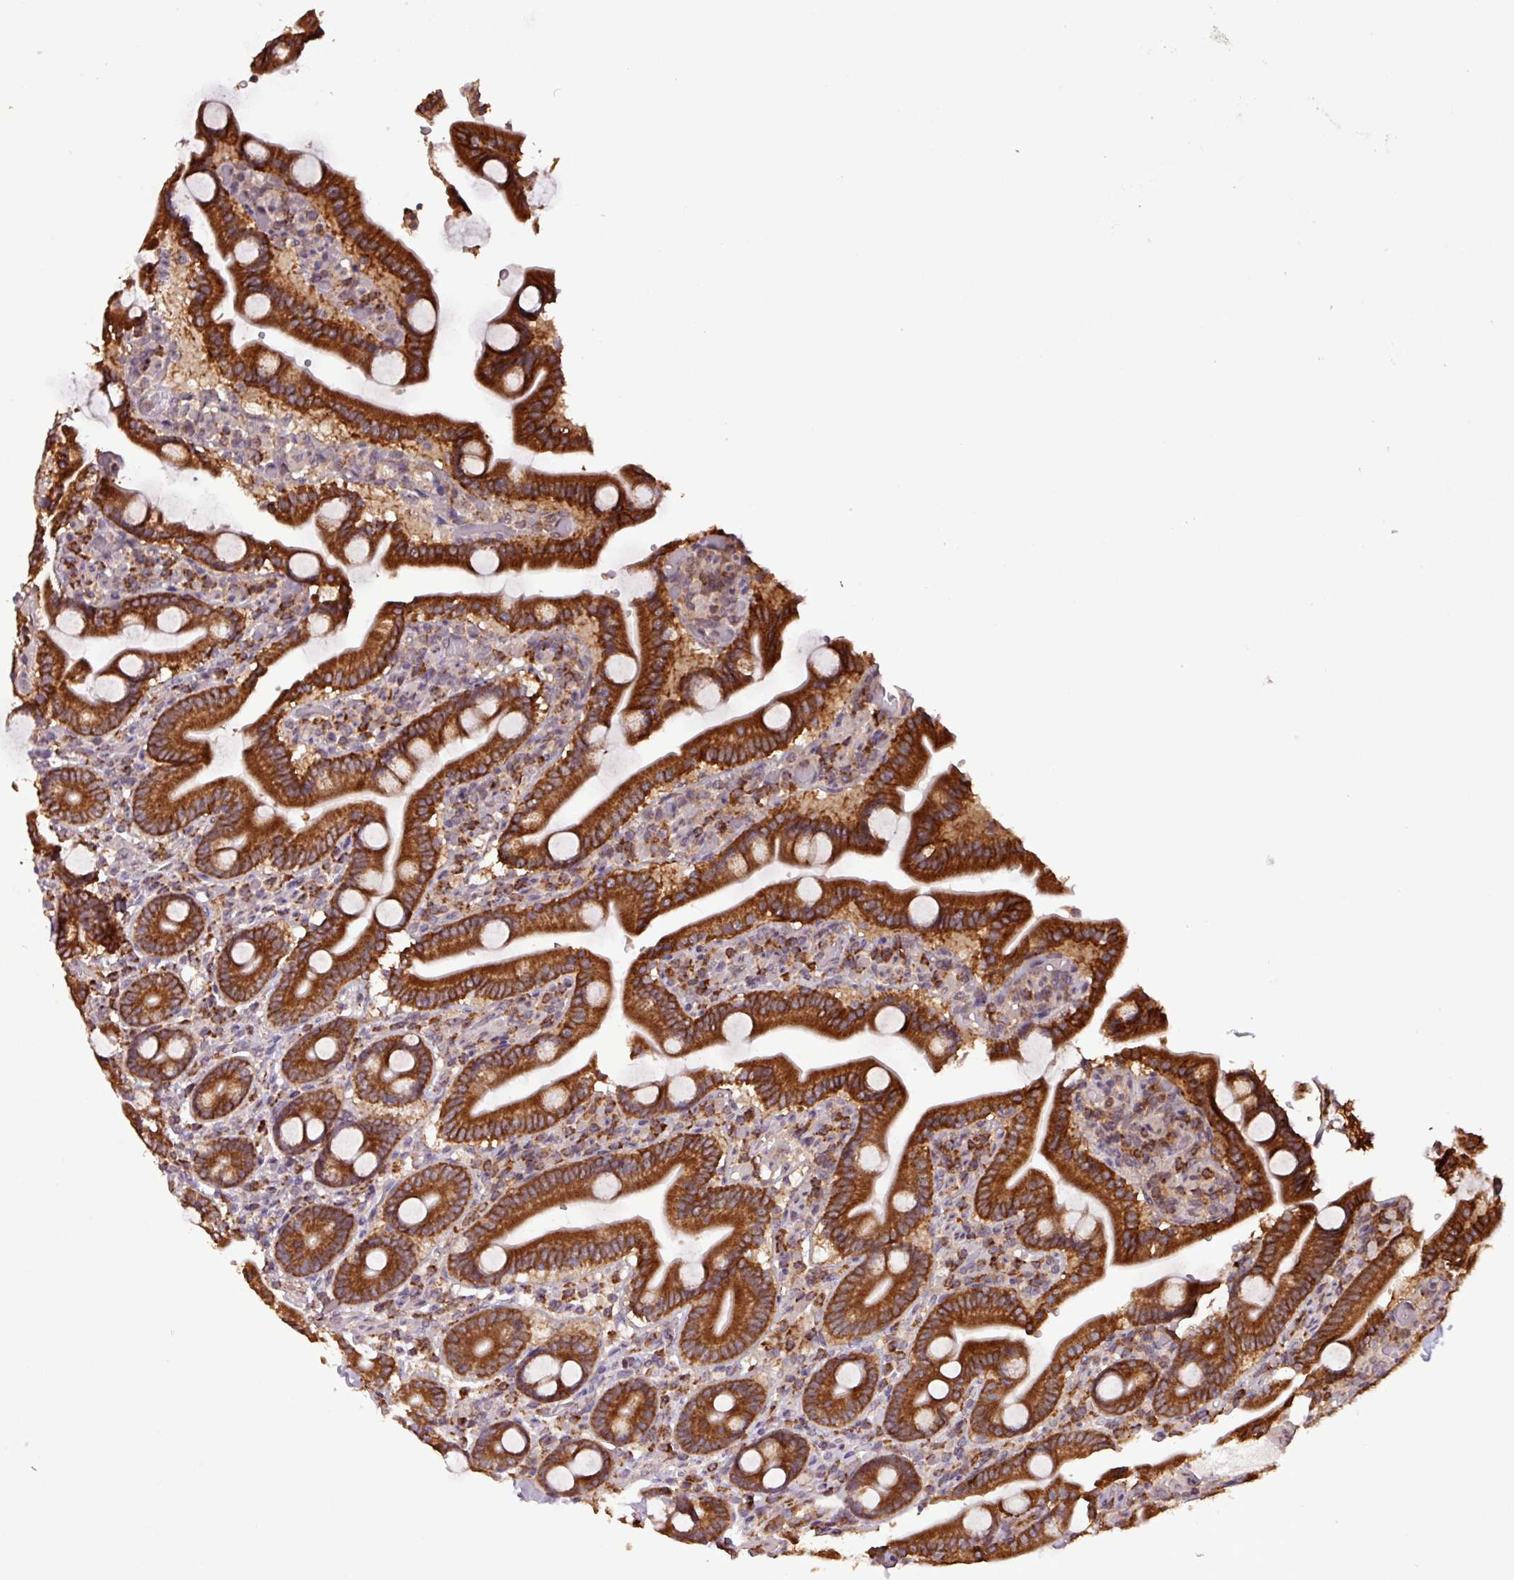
{"staining": {"intensity": "strong", "quantity": ">75%", "location": "cytoplasmic/membranous"}, "tissue": "duodenum", "cell_type": "Glandular cells", "image_type": "normal", "snomed": [{"axis": "morphology", "description": "Normal tissue, NOS"}, {"axis": "topography", "description": "Duodenum"}], "caption": "IHC image of normal human duodenum stained for a protein (brown), which reveals high levels of strong cytoplasmic/membranous staining in about >75% of glandular cells.", "gene": "MCTP2", "patient": {"sex": "male", "age": 55}}